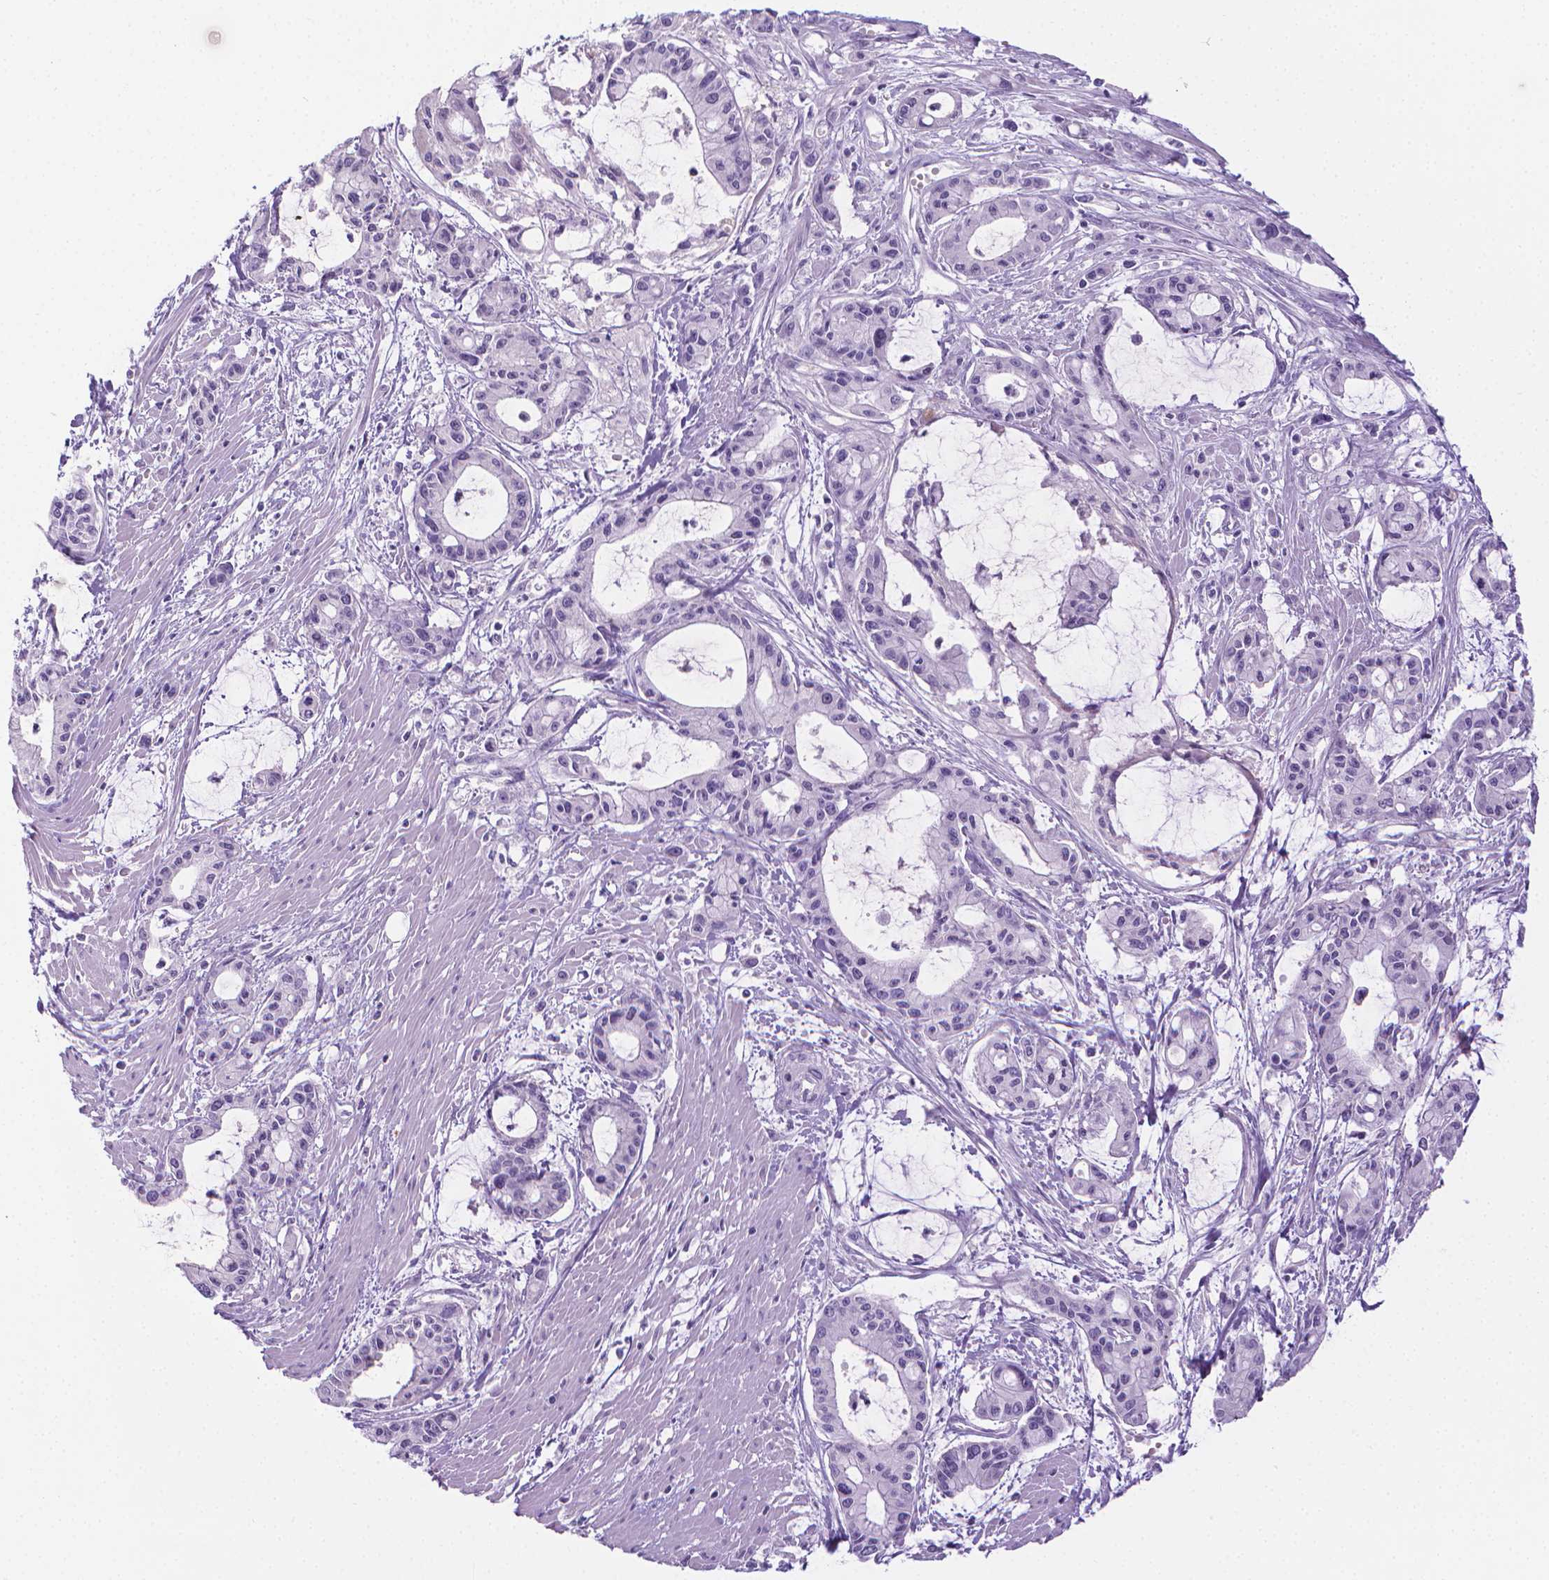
{"staining": {"intensity": "negative", "quantity": "none", "location": "none"}, "tissue": "pancreatic cancer", "cell_type": "Tumor cells", "image_type": "cancer", "snomed": [{"axis": "morphology", "description": "Adenocarcinoma, NOS"}, {"axis": "topography", "description": "Pancreas"}], "caption": "Immunohistochemistry (IHC) image of neoplastic tissue: pancreatic cancer (adenocarcinoma) stained with DAB reveals no significant protein staining in tumor cells.", "gene": "SPAG6", "patient": {"sex": "male", "age": 48}}